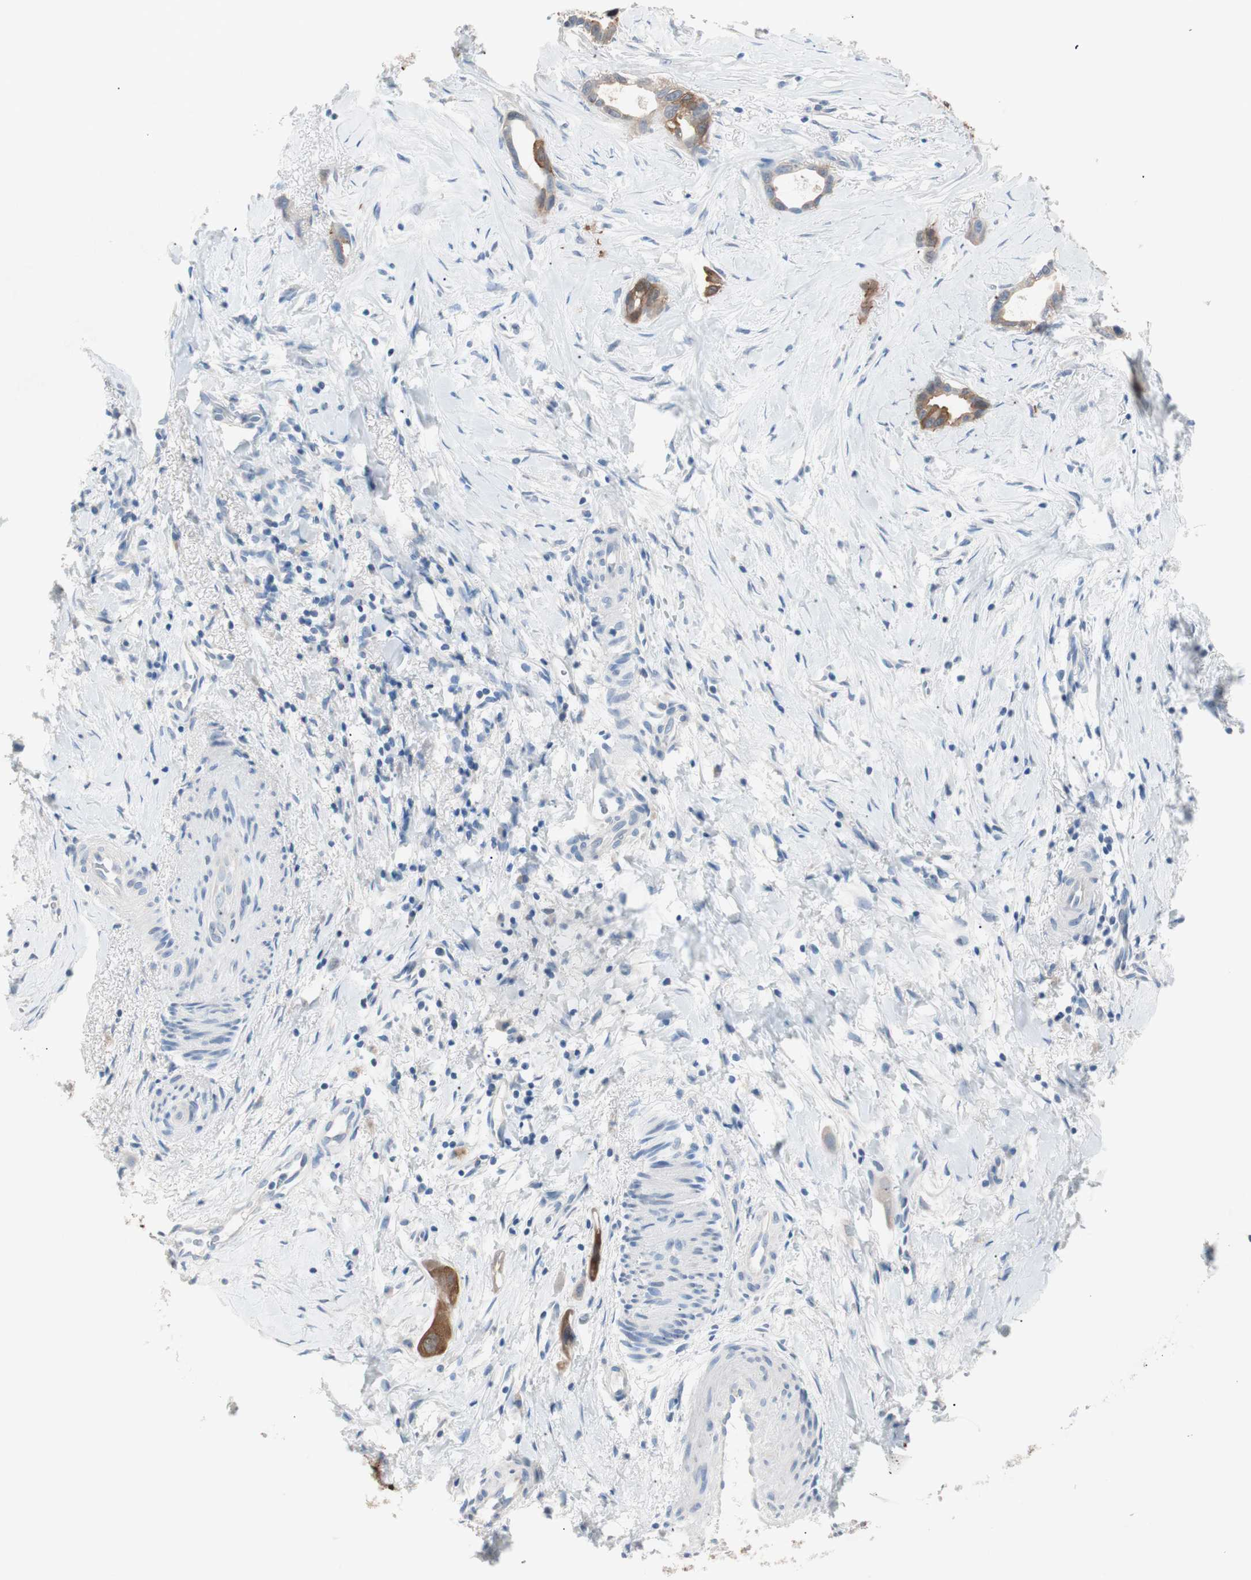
{"staining": {"intensity": "strong", "quantity": ">75%", "location": "cytoplasmic/membranous"}, "tissue": "liver cancer", "cell_type": "Tumor cells", "image_type": "cancer", "snomed": [{"axis": "morphology", "description": "Cholangiocarcinoma"}, {"axis": "topography", "description": "Liver"}], "caption": "This is an image of immunohistochemistry (IHC) staining of liver cancer (cholangiocarcinoma), which shows strong expression in the cytoplasmic/membranous of tumor cells.", "gene": "VIL1", "patient": {"sex": "female", "age": 65}}